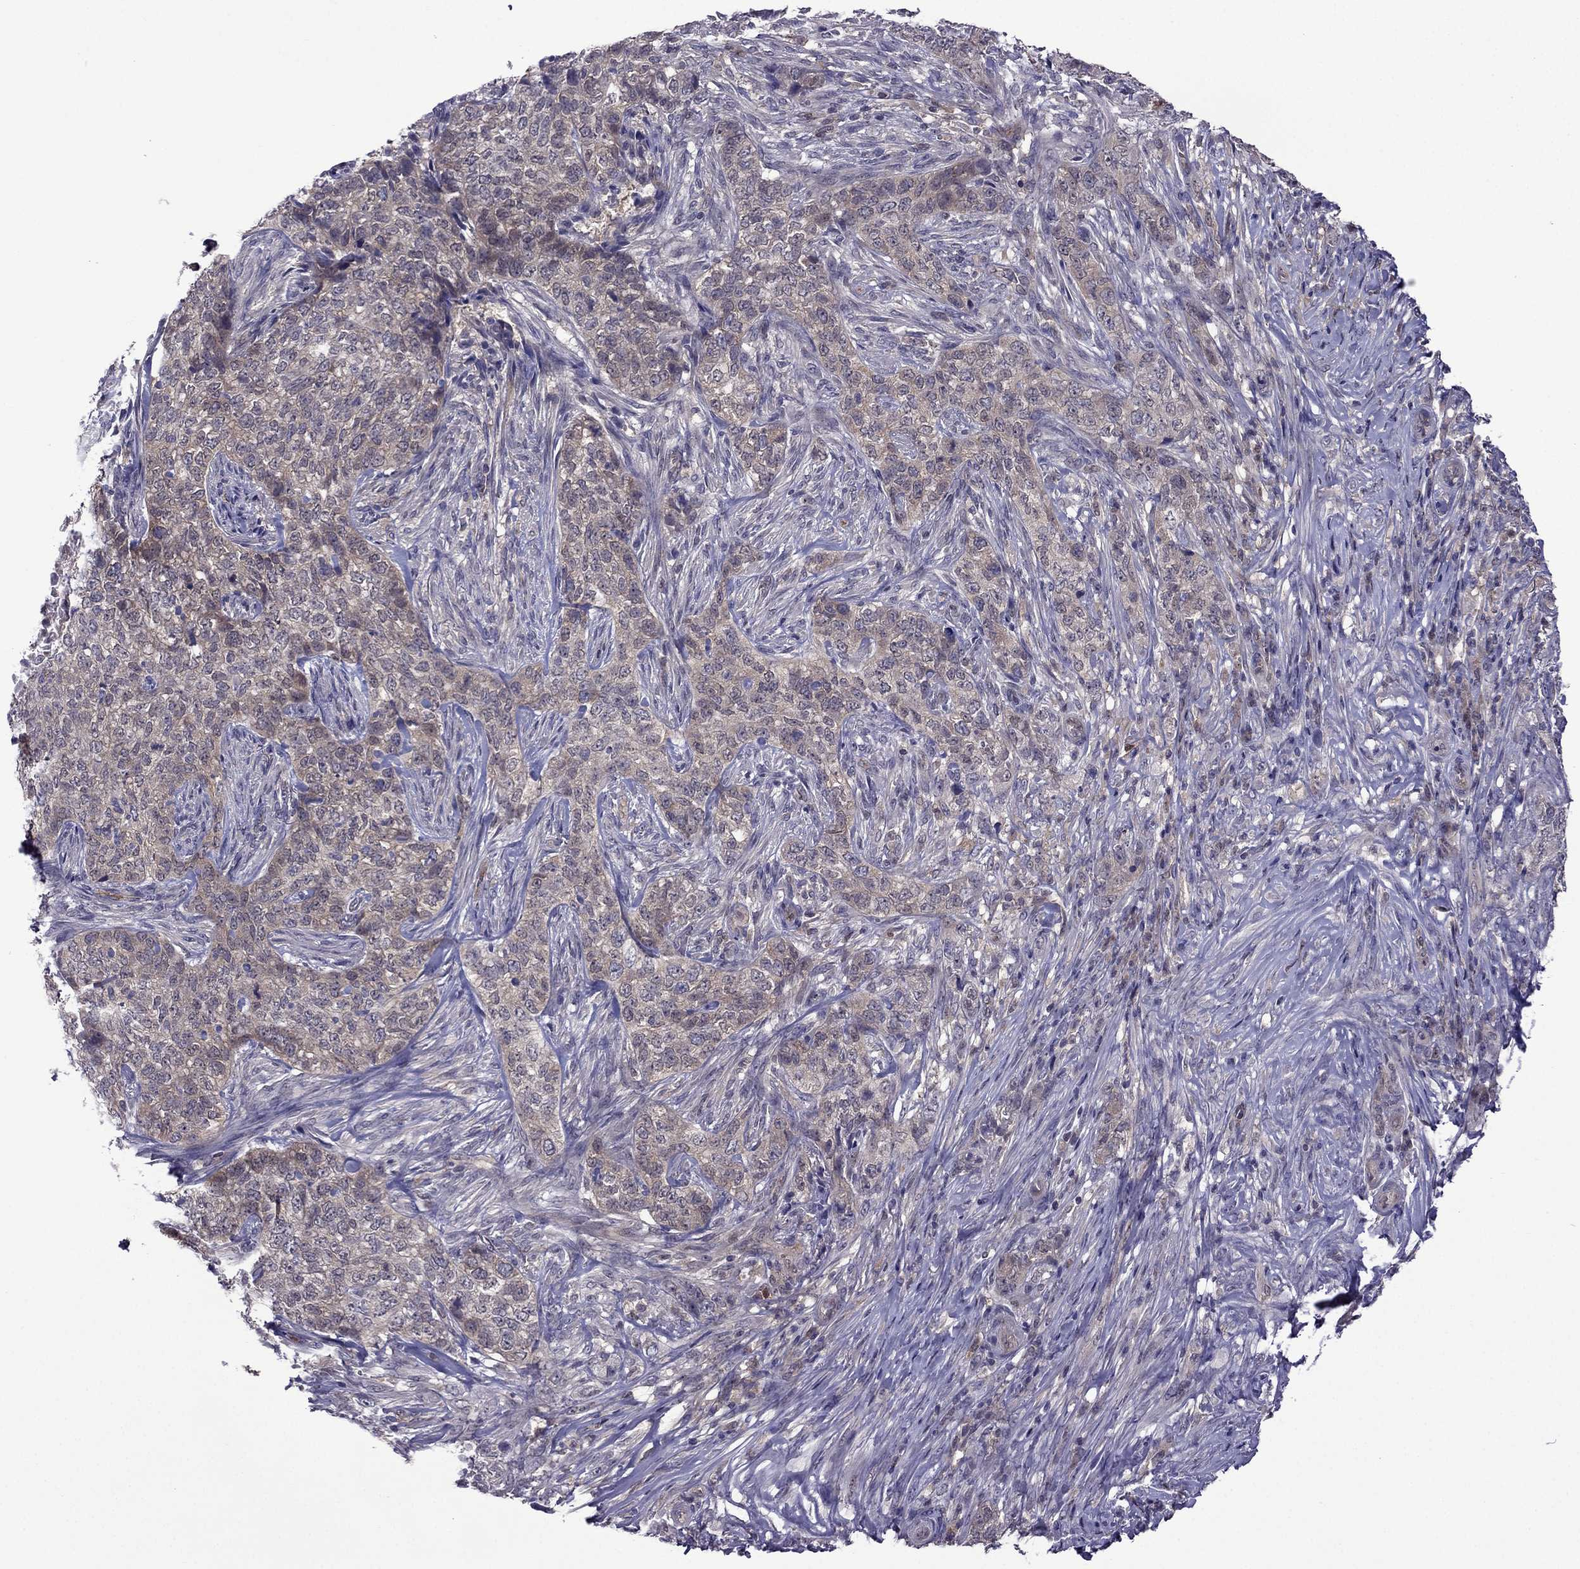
{"staining": {"intensity": "weak", "quantity": ">75%", "location": "cytoplasmic/membranous"}, "tissue": "skin cancer", "cell_type": "Tumor cells", "image_type": "cancer", "snomed": [{"axis": "morphology", "description": "Basal cell carcinoma"}, {"axis": "topography", "description": "Skin"}], "caption": "IHC staining of skin basal cell carcinoma, which exhibits low levels of weak cytoplasmic/membranous staining in about >75% of tumor cells indicating weak cytoplasmic/membranous protein staining. The staining was performed using DAB (3,3'-diaminobenzidine) (brown) for protein detection and nuclei were counterstained in hematoxylin (blue).", "gene": "CDK5", "patient": {"sex": "female", "age": 69}}